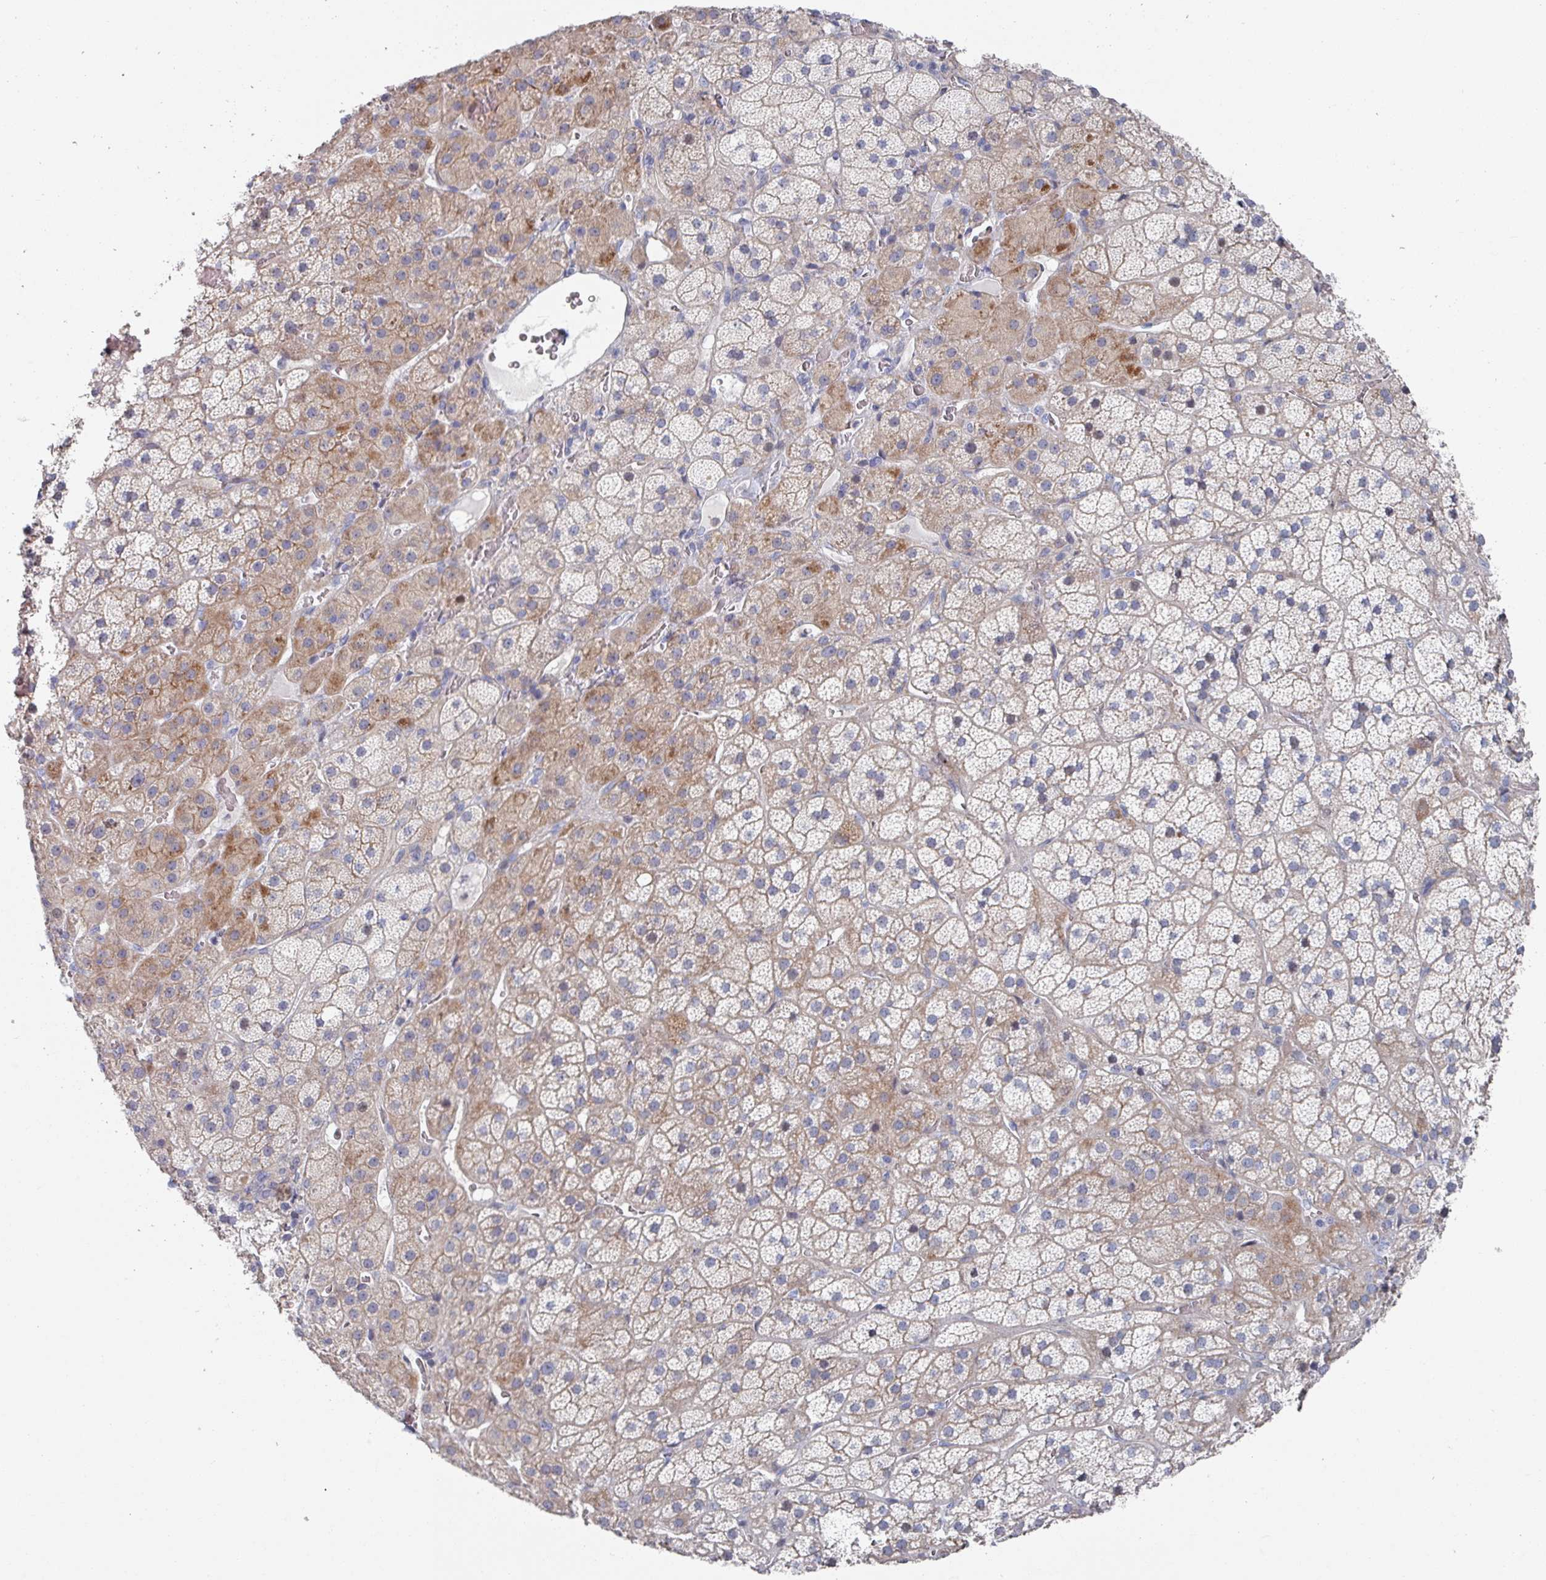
{"staining": {"intensity": "moderate", "quantity": "25%-75%", "location": "cytoplasmic/membranous"}, "tissue": "adrenal gland", "cell_type": "Glandular cells", "image_type": "normal", "snomed": [{"axis": "morphology", "description": "Normal tissue, NOS"}, {"axis": "topography", "description": "Adrenal gland"}], "caption": "A high-resolution photomicrograph shows IHC staining of benign adrenal gland, which displays moderate cytoplasmic/membranous expression in approximately 25%-75% of glandular cells. The staining is performed using DAB (3,3'-diaminobenzidine) brown chromogen to label protein expression. The nuclei are counter-stained blue using hematoxylin.", "gene": "EFL1", "patient": {"sex": "male", "age": 57}}